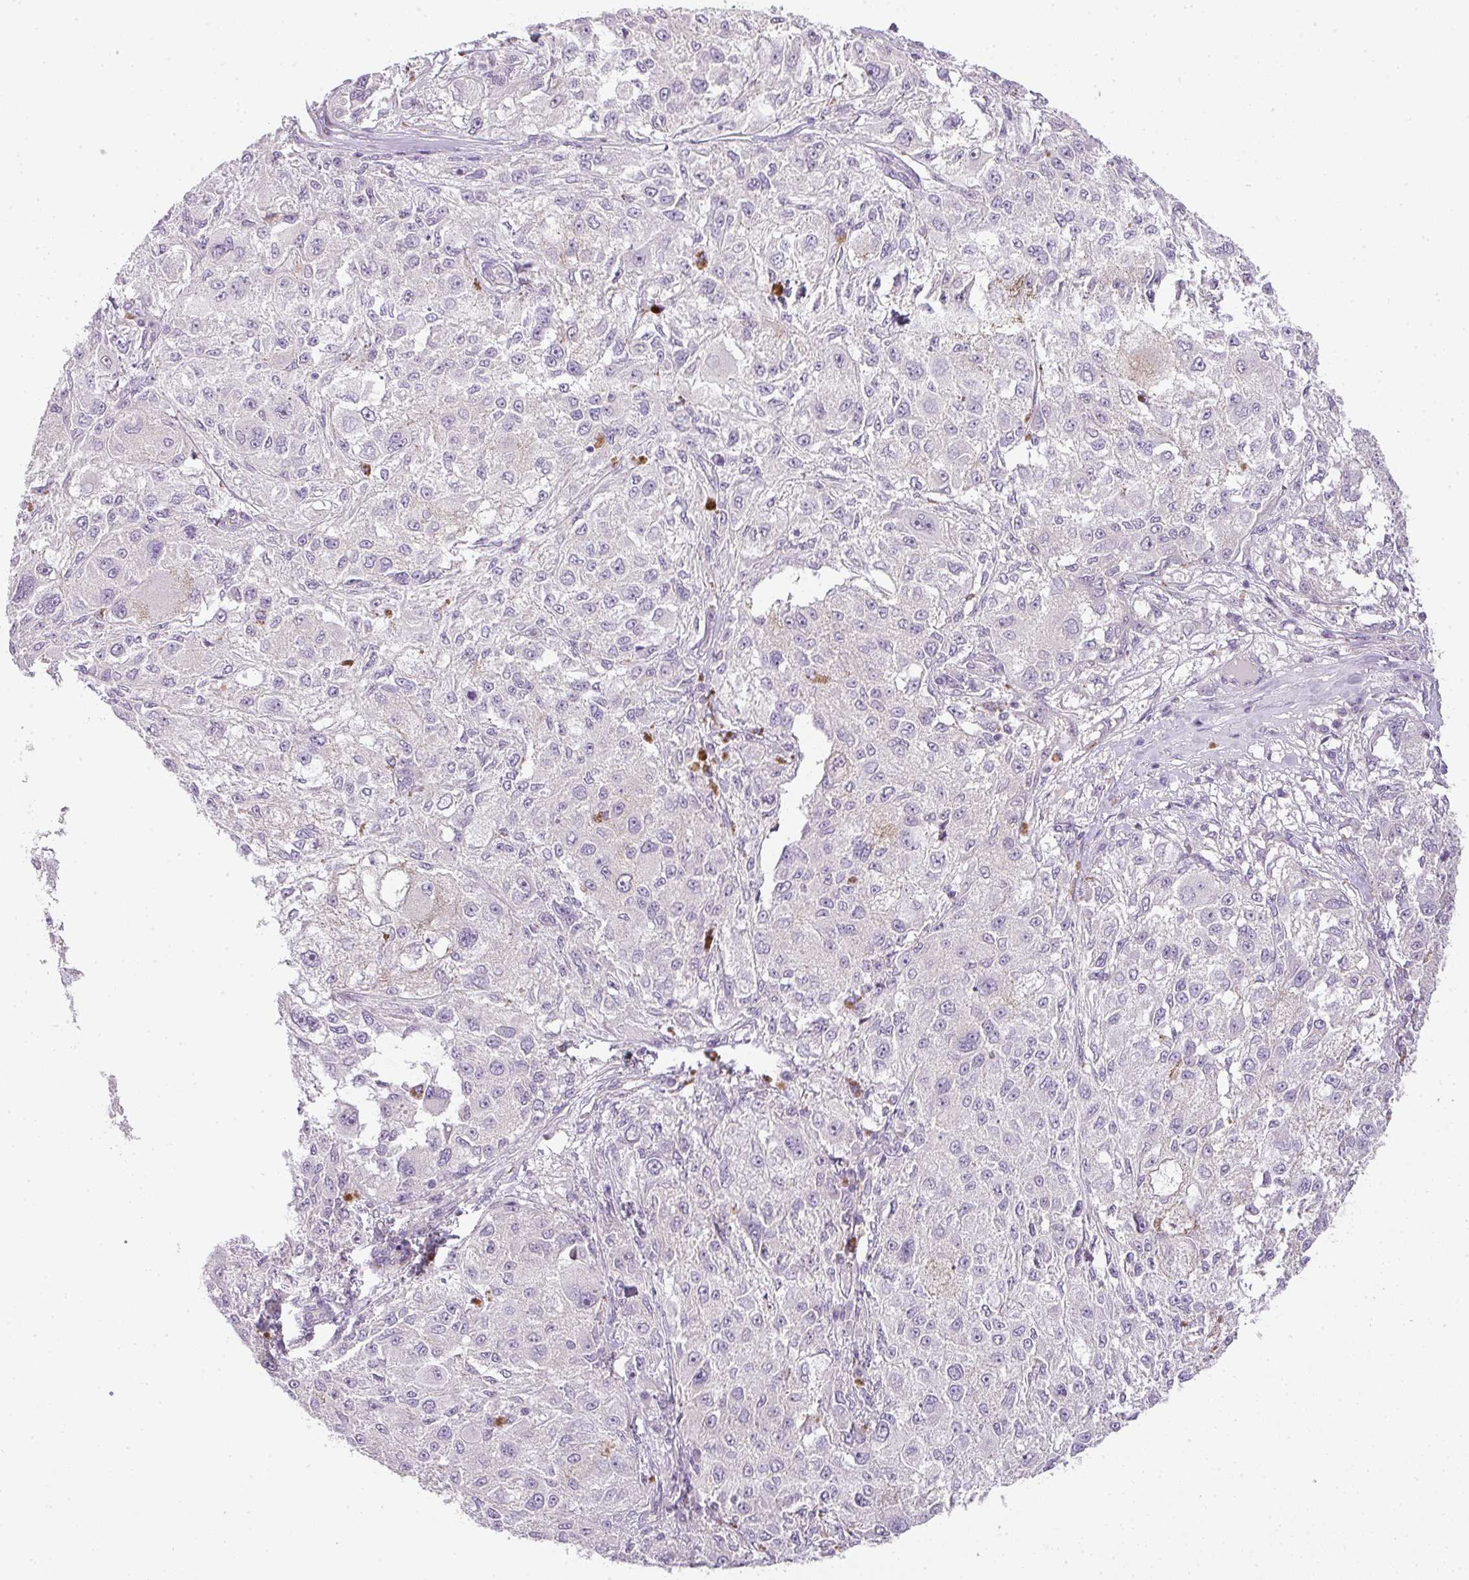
{"staining": {"intensity": "negative", "quantity": "none", "location": "none"}, "tissue": "melanoma", "cell_type": "Tumor cells", "image_type": "cancer", "snomed": [{"axis": "morphology", "description": "Necrosis, NOS"}, {"axis": "morphology", "description": "Malignant melanoma, NOS"}, {"axis": "topography", "description": "Skin"}], "caption": "Tumor cells show no significant positivity in melanoma.", "gene": "RAX2", "patient": {"sex": "female", "age": 87}}